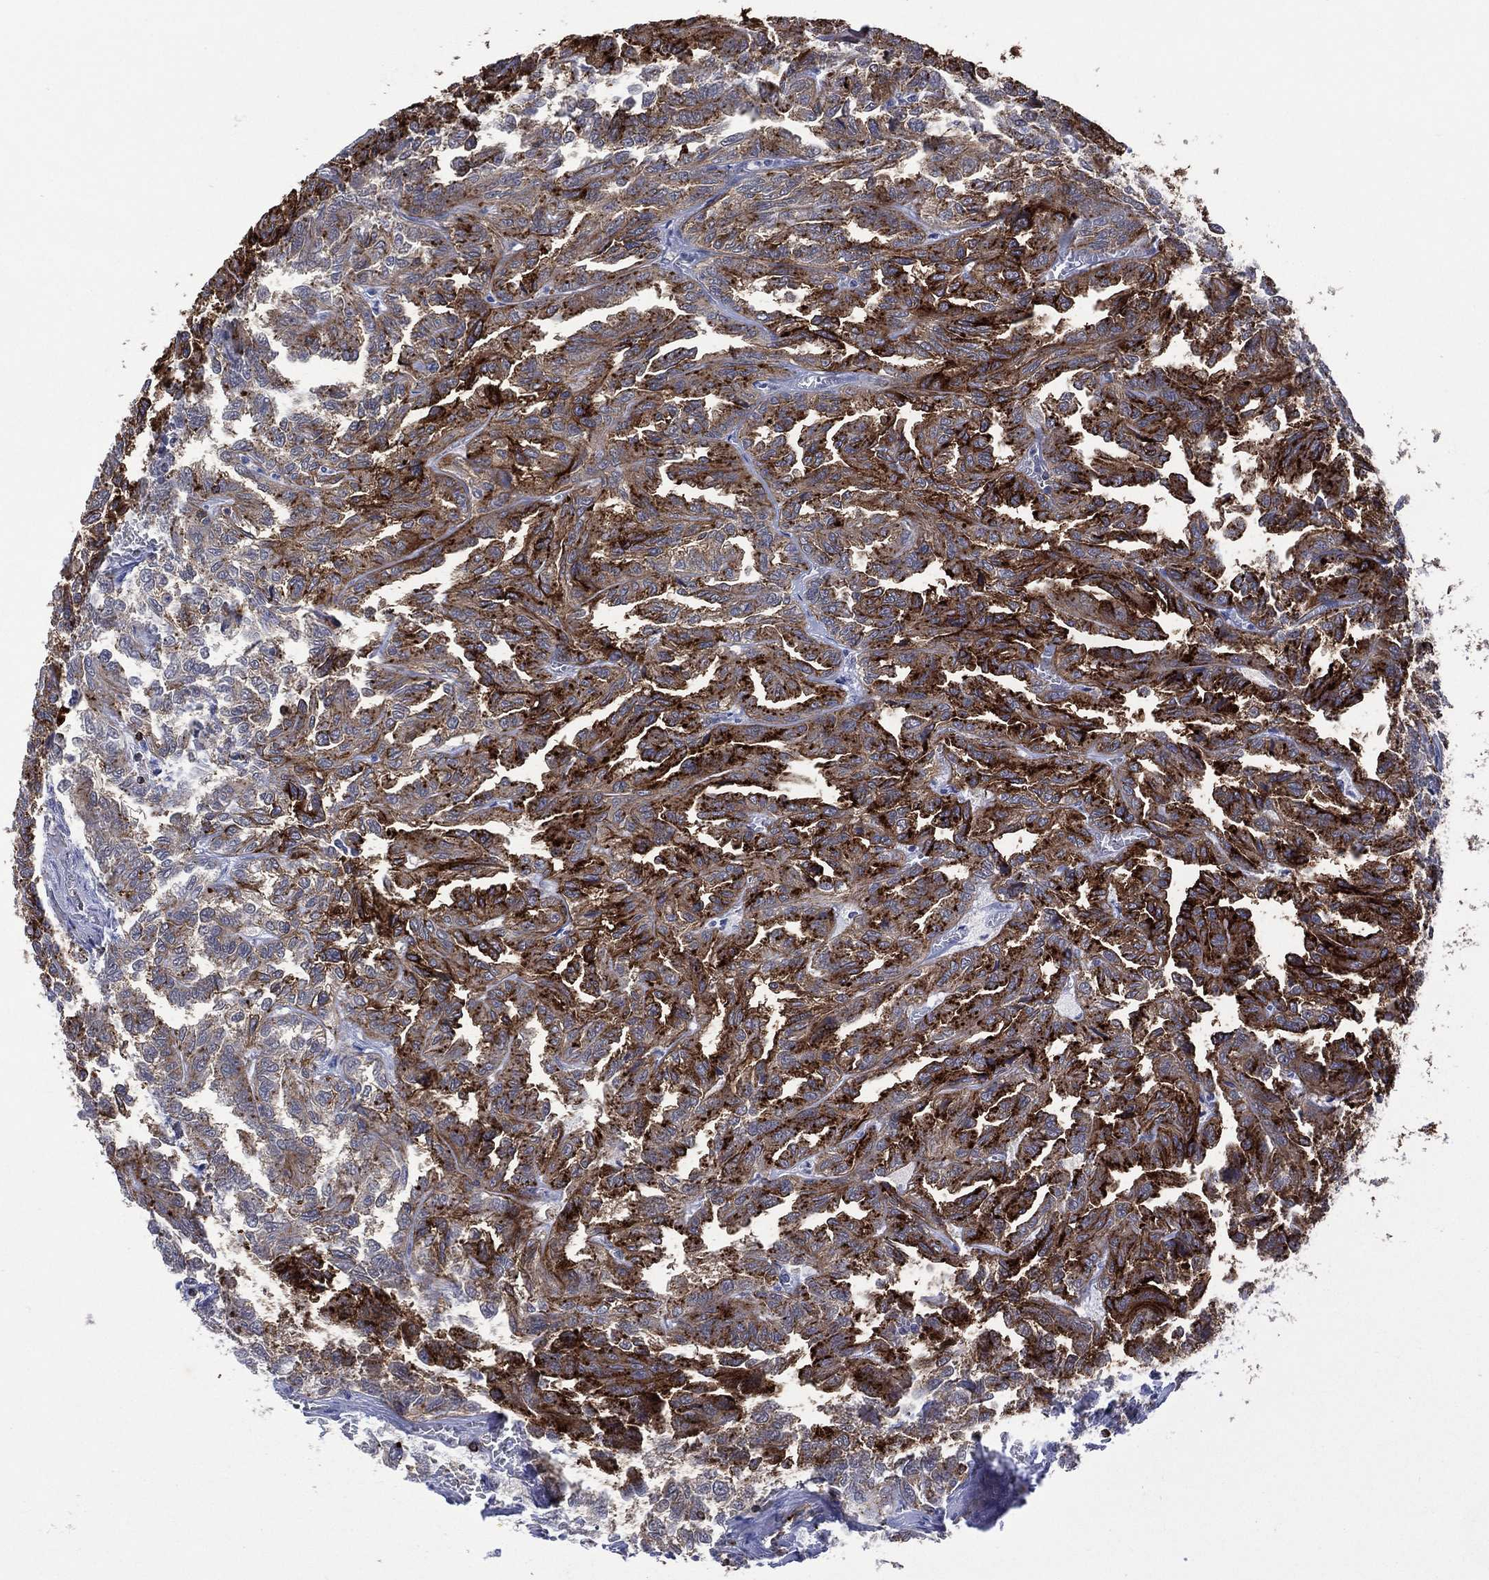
{"staining": {"intensity": "strong", "quantity": "25%-75%", "location": "cytoplasmic/membranous"}, "tissue": "renal cancer", "cell_type": "Tumor cells", "image_type": "cancer", "snomed": [{"axis": "morphology", "description": "Adenocarcinoma, NOS"}, {"axis": "topography", "description": "Kidney"}], "caption": "This photomicrograph reveals immunohistochemistry (IHC) staining of renal cancer (adenocarcinoma), with high strong cytoplasmic/membranous expression in about 25%-75% of tumor cells.", "gene": "DPP4", "patient": {"sex": "male", "age": 79}}